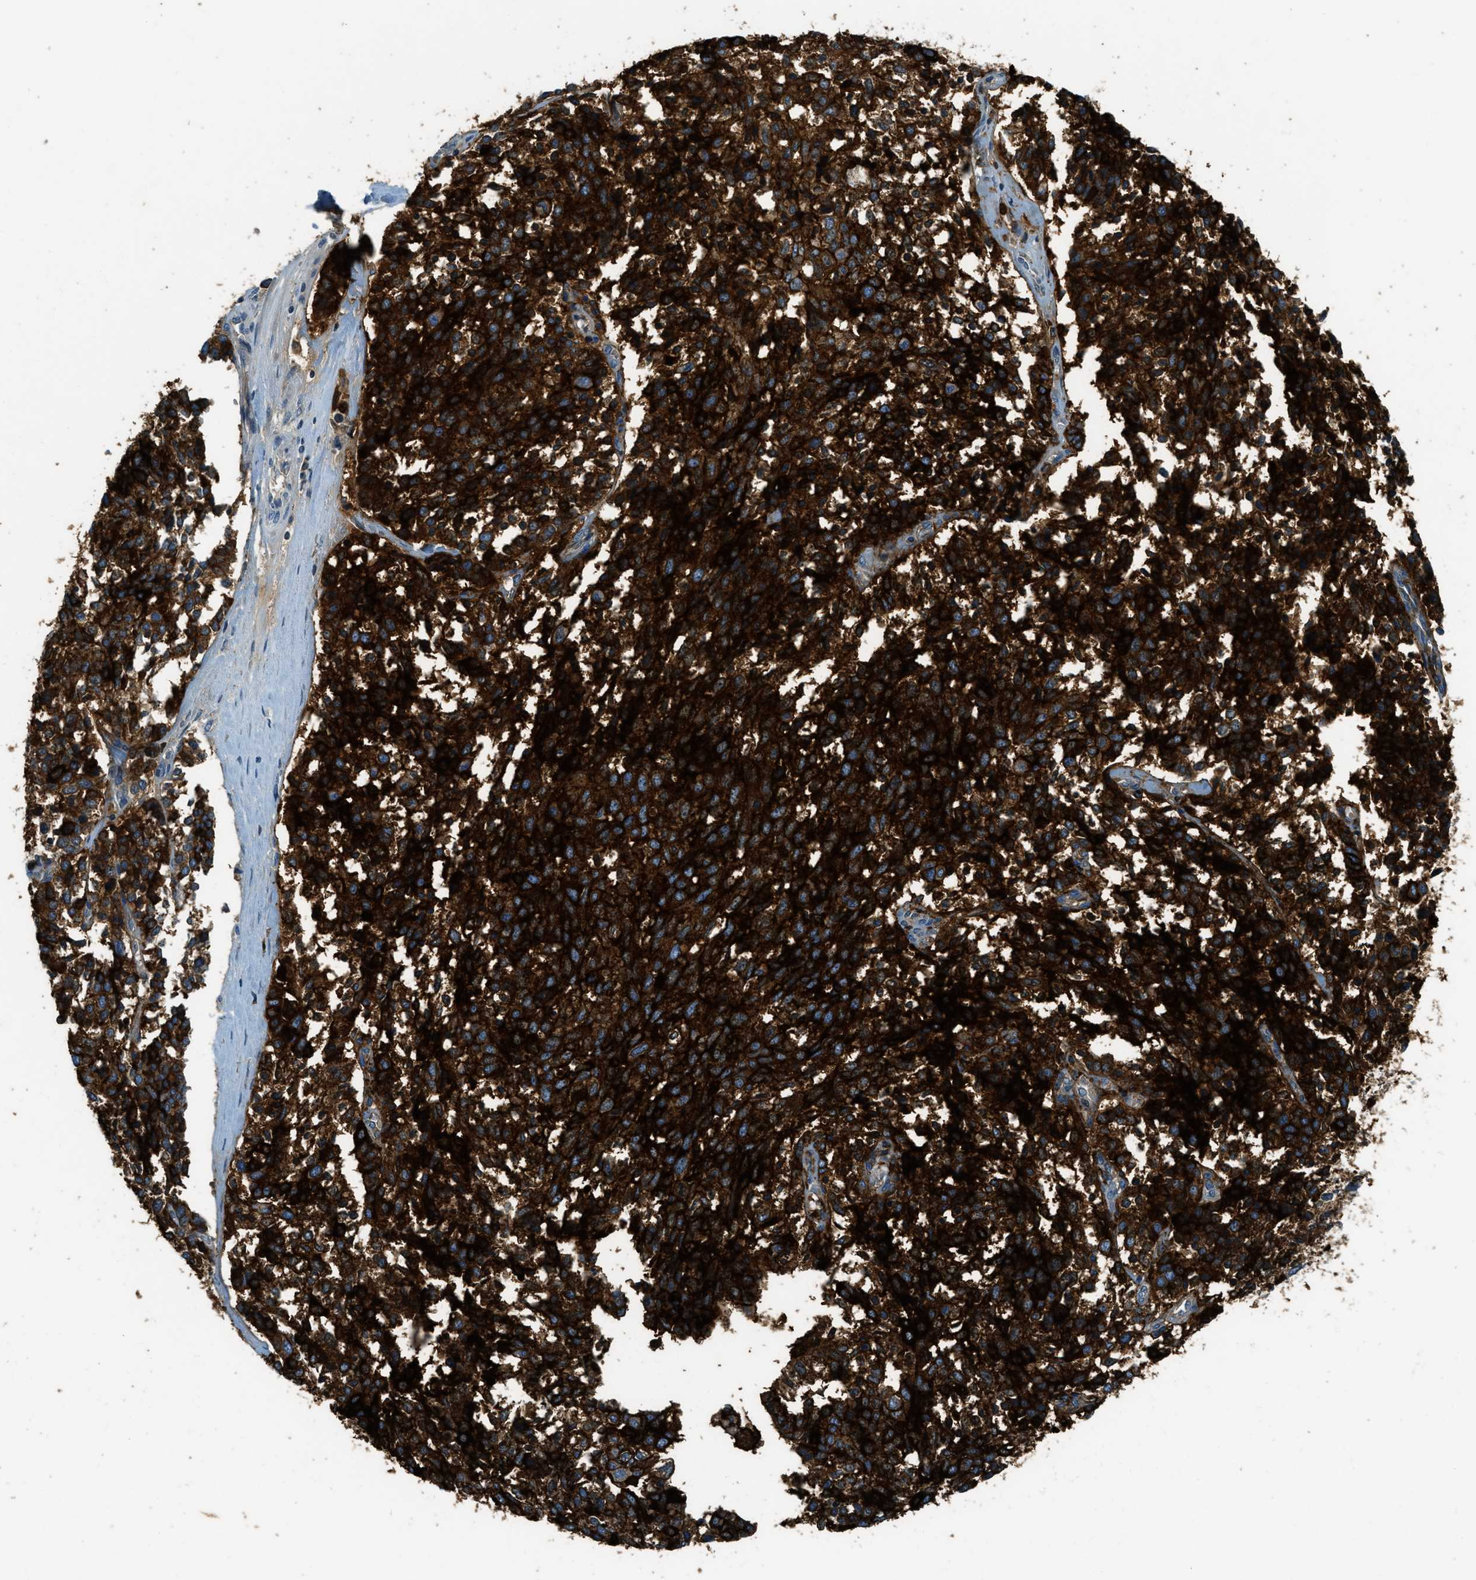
{"staining": {"intensity": "strong", "quantity": ">75%", "location": "cytoplasmic/membranous"}, "tissue": "ovarian cancer", "cell_type": "Tumor cells", "image_type": "cancer", "snomed": [{"axis": "morphology", "description": "Cystadenocarcinoma, serous, NOS"}, {"axis": "topography", "description": "Ovary"}], "caption": "Immunohistochemistry (DAB) staining of ovarian cancer (serous cystadenocarcinoma) reveals strong cytoplasmic/membranous protein expression in about >75% of tumor cells.", "gene": "MSLN", "patient": {"sex": "female", "age": 44}}